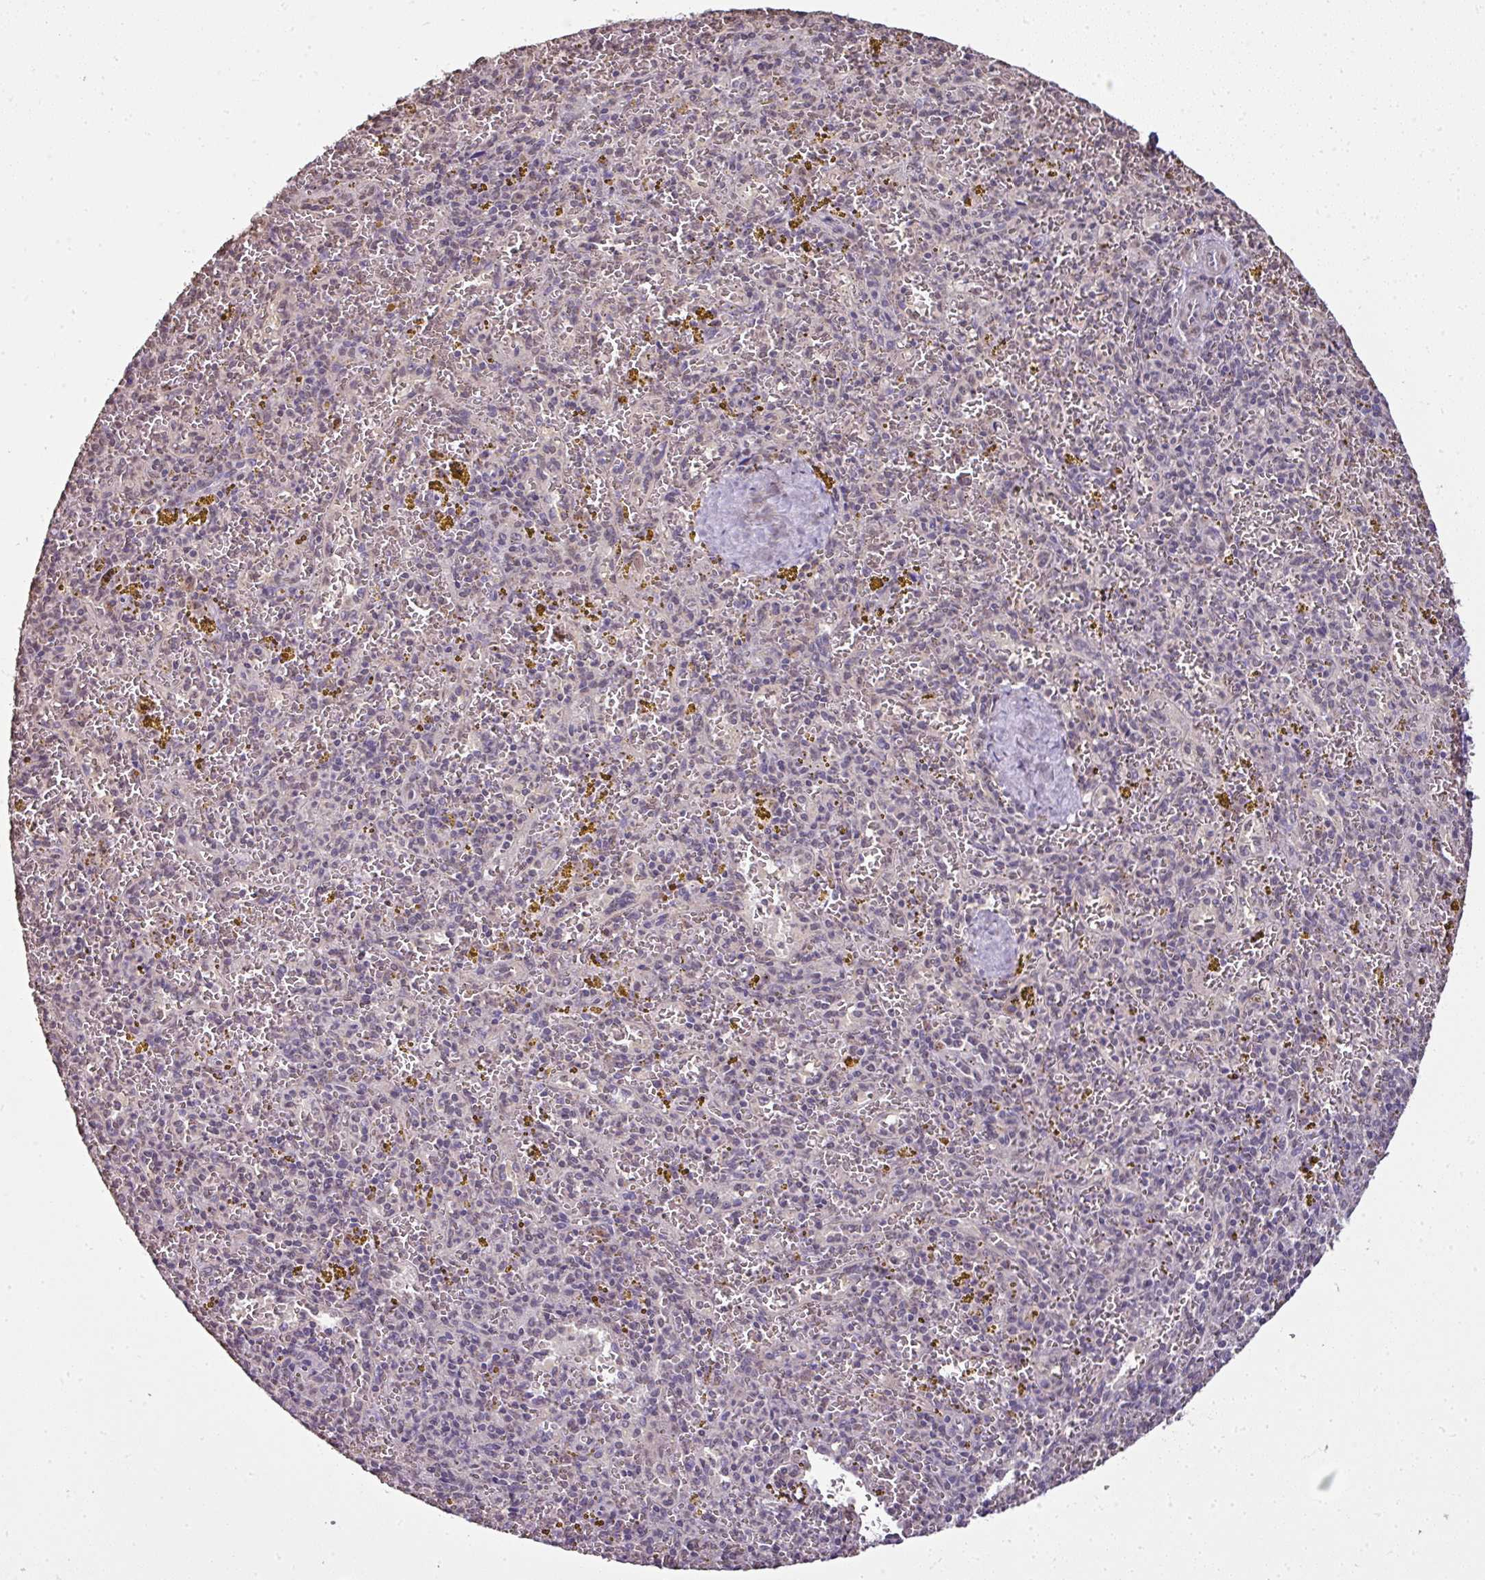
{"staining": {"intensity": "negative", "quantity": "none", "location": "none"}, "tissue": "spleen", "cell_type": "Cells in red pulp", "image_type": "normal", "snomed": [{"axis": "morphology", "description": "Normal tissue, NOS"}, {"axis": "topography", "description": "Spleen"}], "caption": "The micrograph reveals no significant staining in cells in red pulp of spleen.", "gene": "JPH2", "patient": {"sex": "male", "age": 57}}